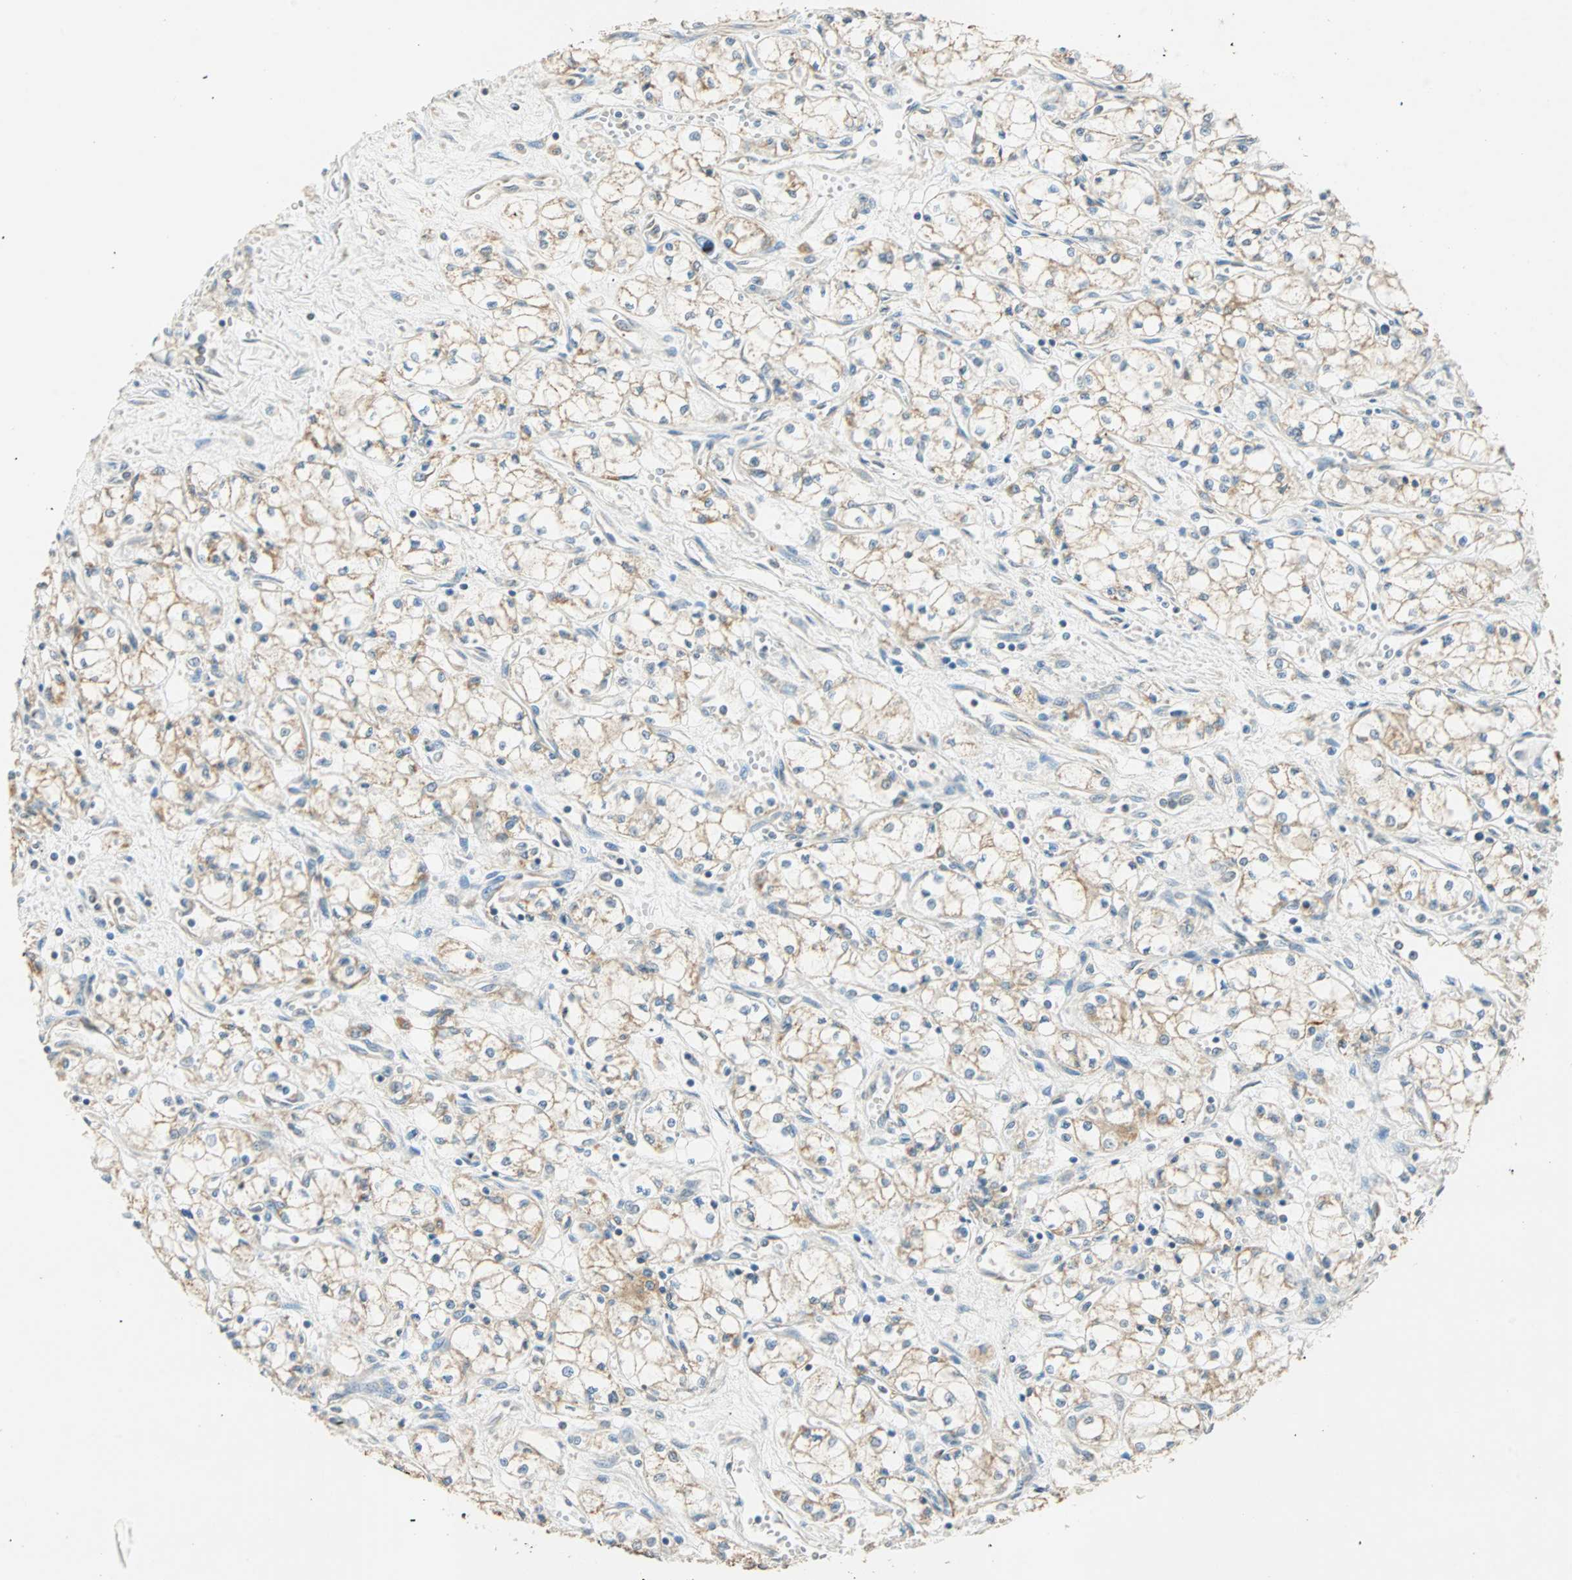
{"staining": {"intensity": "weak", "quantity": "25%-75%", "location": "cytoplasmic/membranous"}, "tissue": "renal cancer", "cell_type": "Tumor cells", "image_type": "cancer", "snomed": [{"axis": "morphology", "description": "Normal tissue, NOS"}, {"axis": "morphology", "description": "Adenocarcinoma, NOS"}, {"axis": "topography", "description": "Kidney"}], "caption": "Immunohistochemical staining of renal cancer (adenocarcinoma) exhibits low levels of weak cytoplasmic/membranous expression in about 25%-75% of tumor cells.", "gene": "RAD18", "patient": {"sex": "male", "age": 59}}